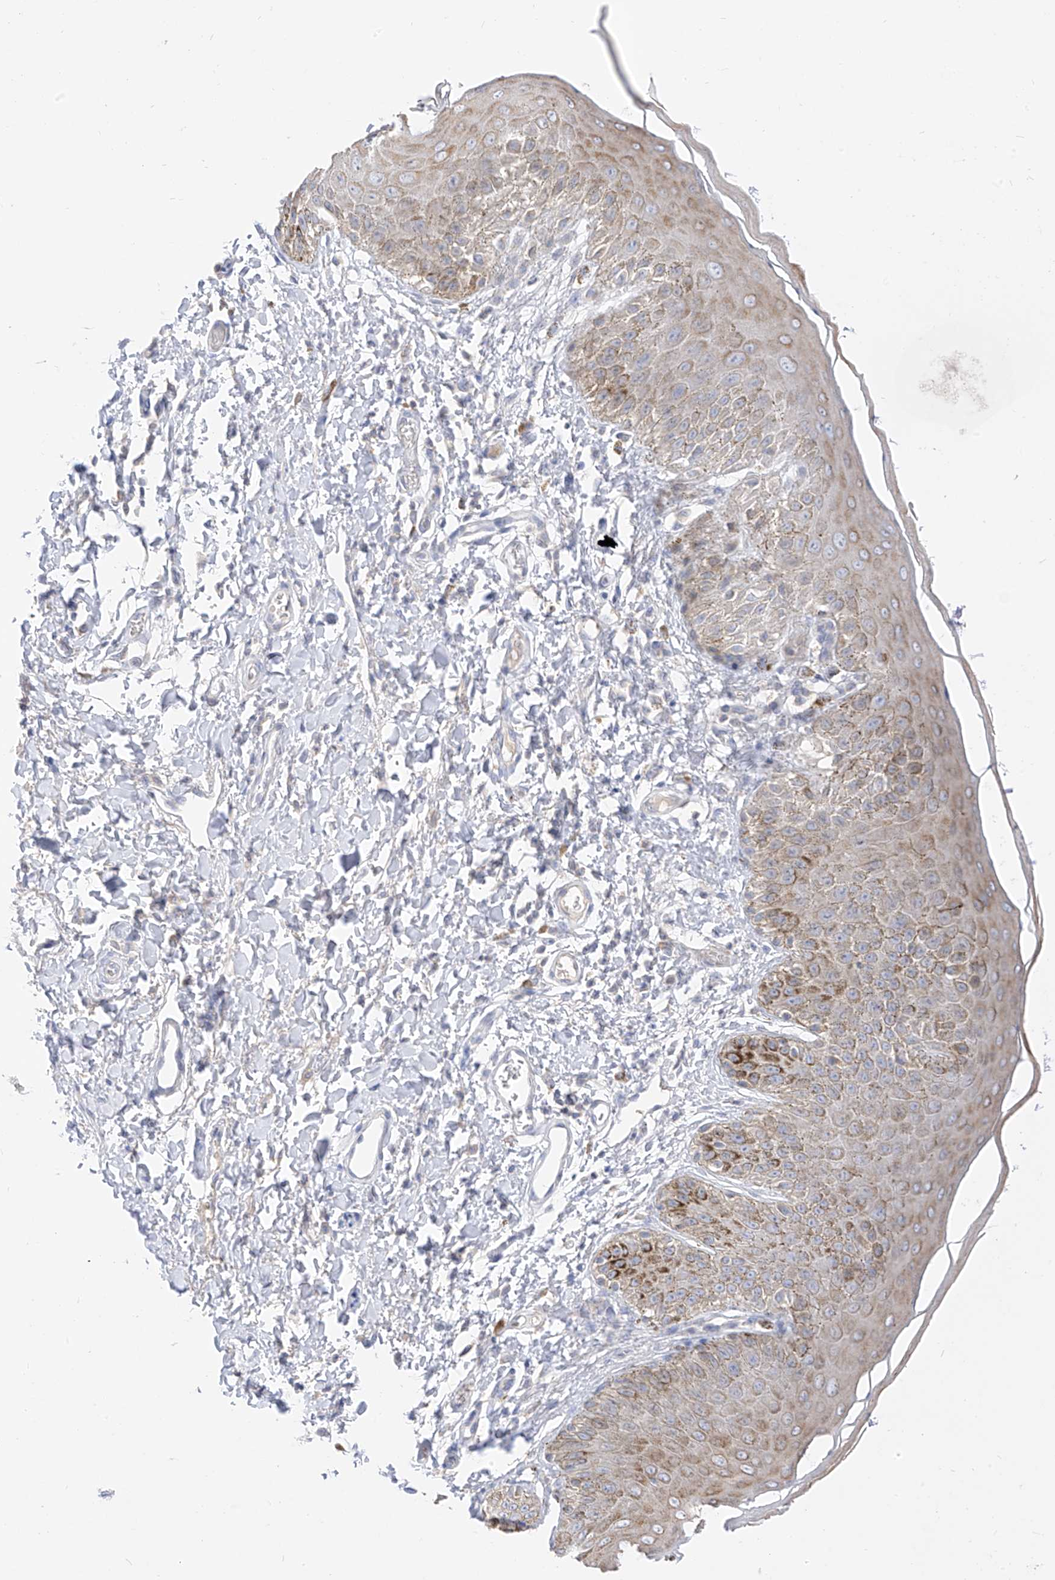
{"staining": {"intensity": "strong", "quantity": "<25%", "location": "cytoplasmic/membranous"}, "tissue": "skin", "cell_type": "Epidermal cells", "image_type": "normal", "snomed": [{"axis": "morphology", "description": "Normal tissue, NOS"}, {"axis": "topography", "description": "Anal"}], "caption": "Immunohistochemistry of unremarkable skin shows medium levels of strong cytoplasmic/membranous positivity in about <25% of epidermal cells.", "gene": "RASA2", "patient": {"sex": "male", "age": 44}}